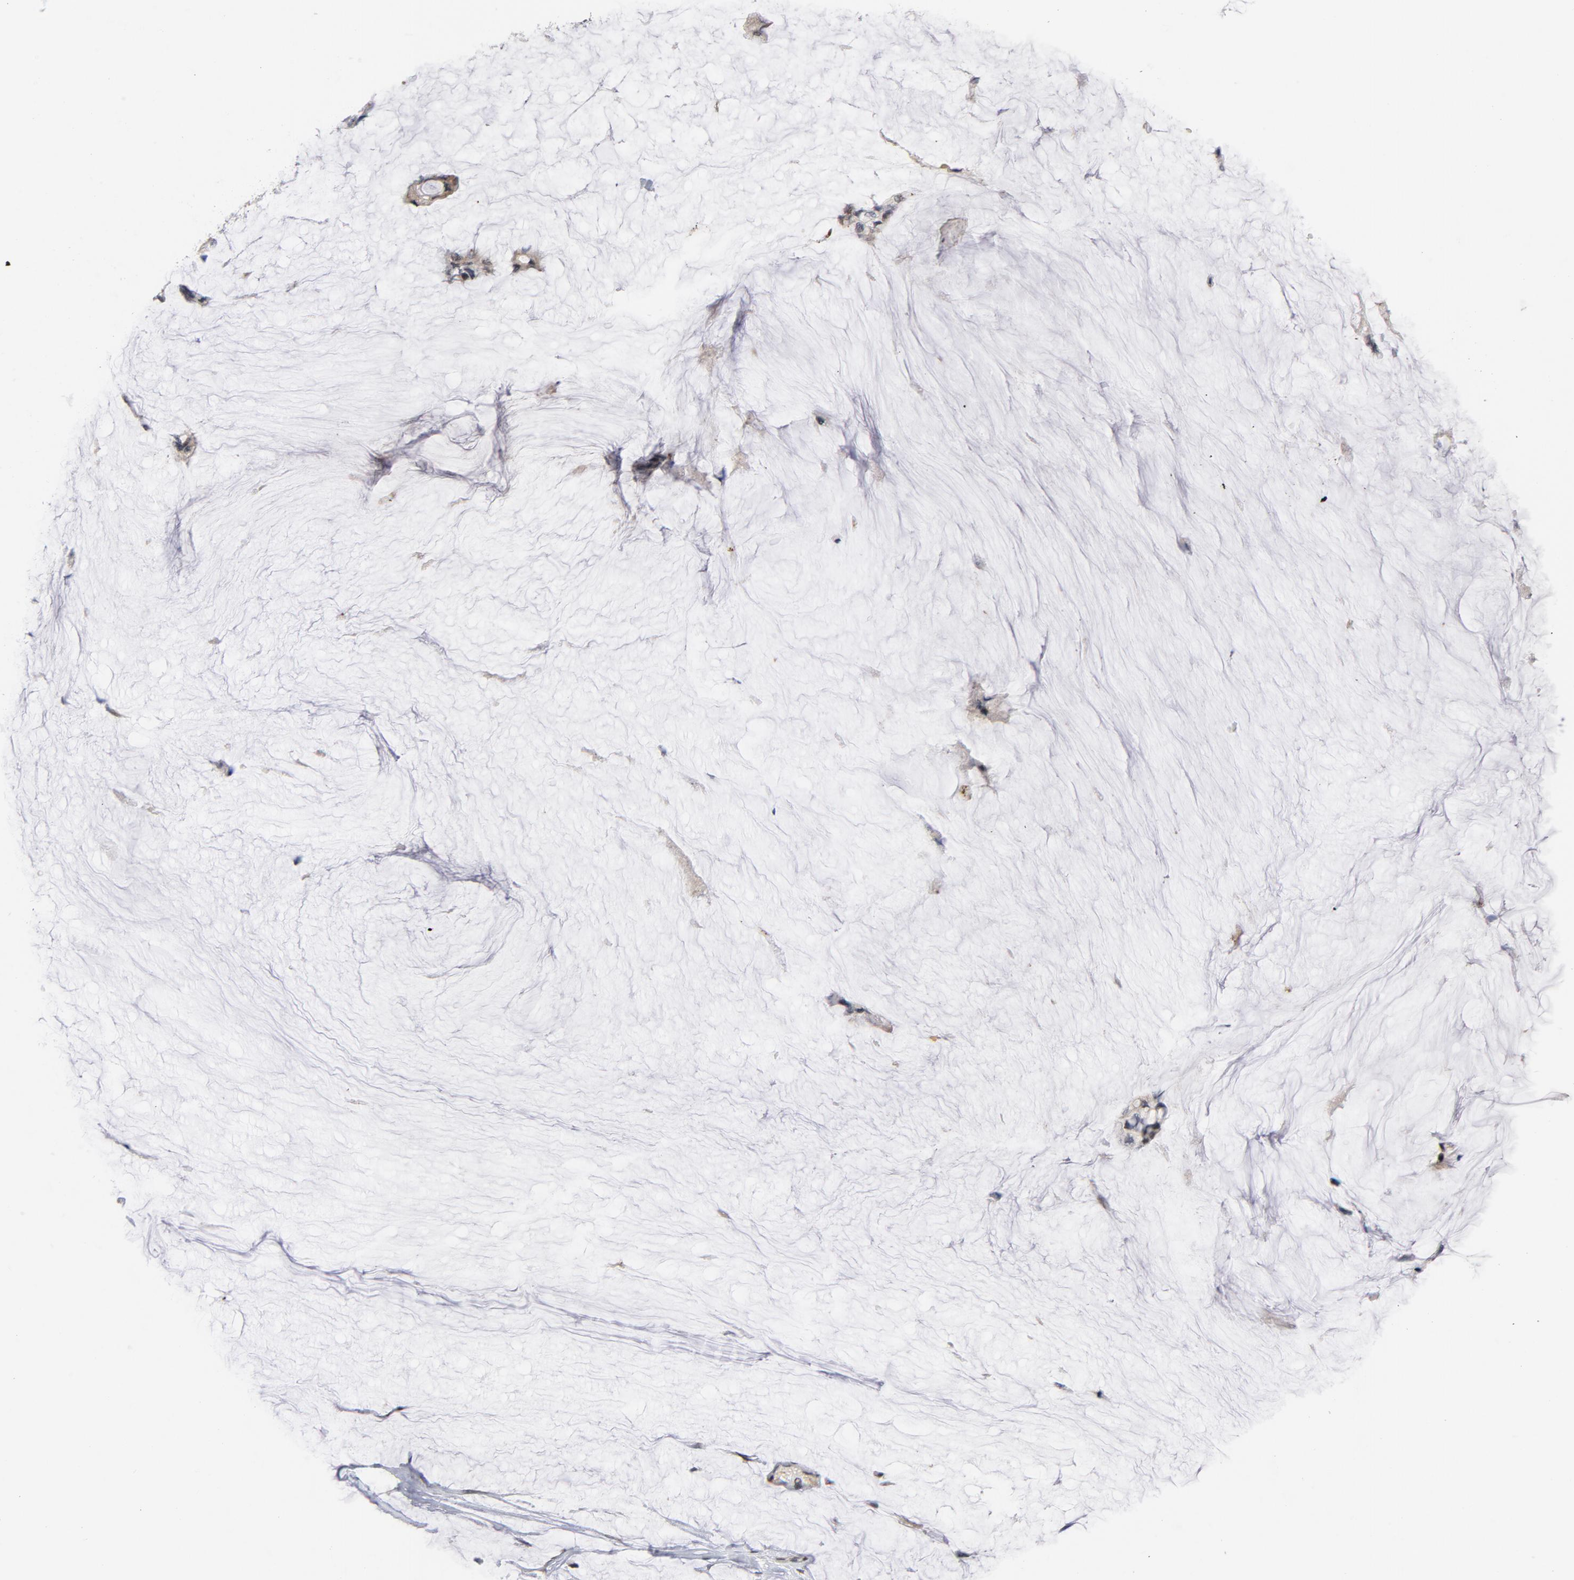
{"staining": {"intensity": "moderate", "quantity": "25%-75%", "location": "cytoplasmic/membranous,nuclear"}, "tissue": "ovarian cancer", "cell_type": "Tumor cells", "image_type": "cancer", "snomed": [{"axis": "morphology", "description": "Cystadenocarcinoma, mucinous, NOS"}, {"axis": "topography", "description": "Ovary"}], "caption": "Tumor cells show medium levels of moderate cytoplasmic/membranous and nuclear expression in approximately 25%-75% of cells in human ovarian cancer (mucinous cystadenocarcinoma).", "gene": "NFIC", "patient": {"sex": "female", "age": 39}}